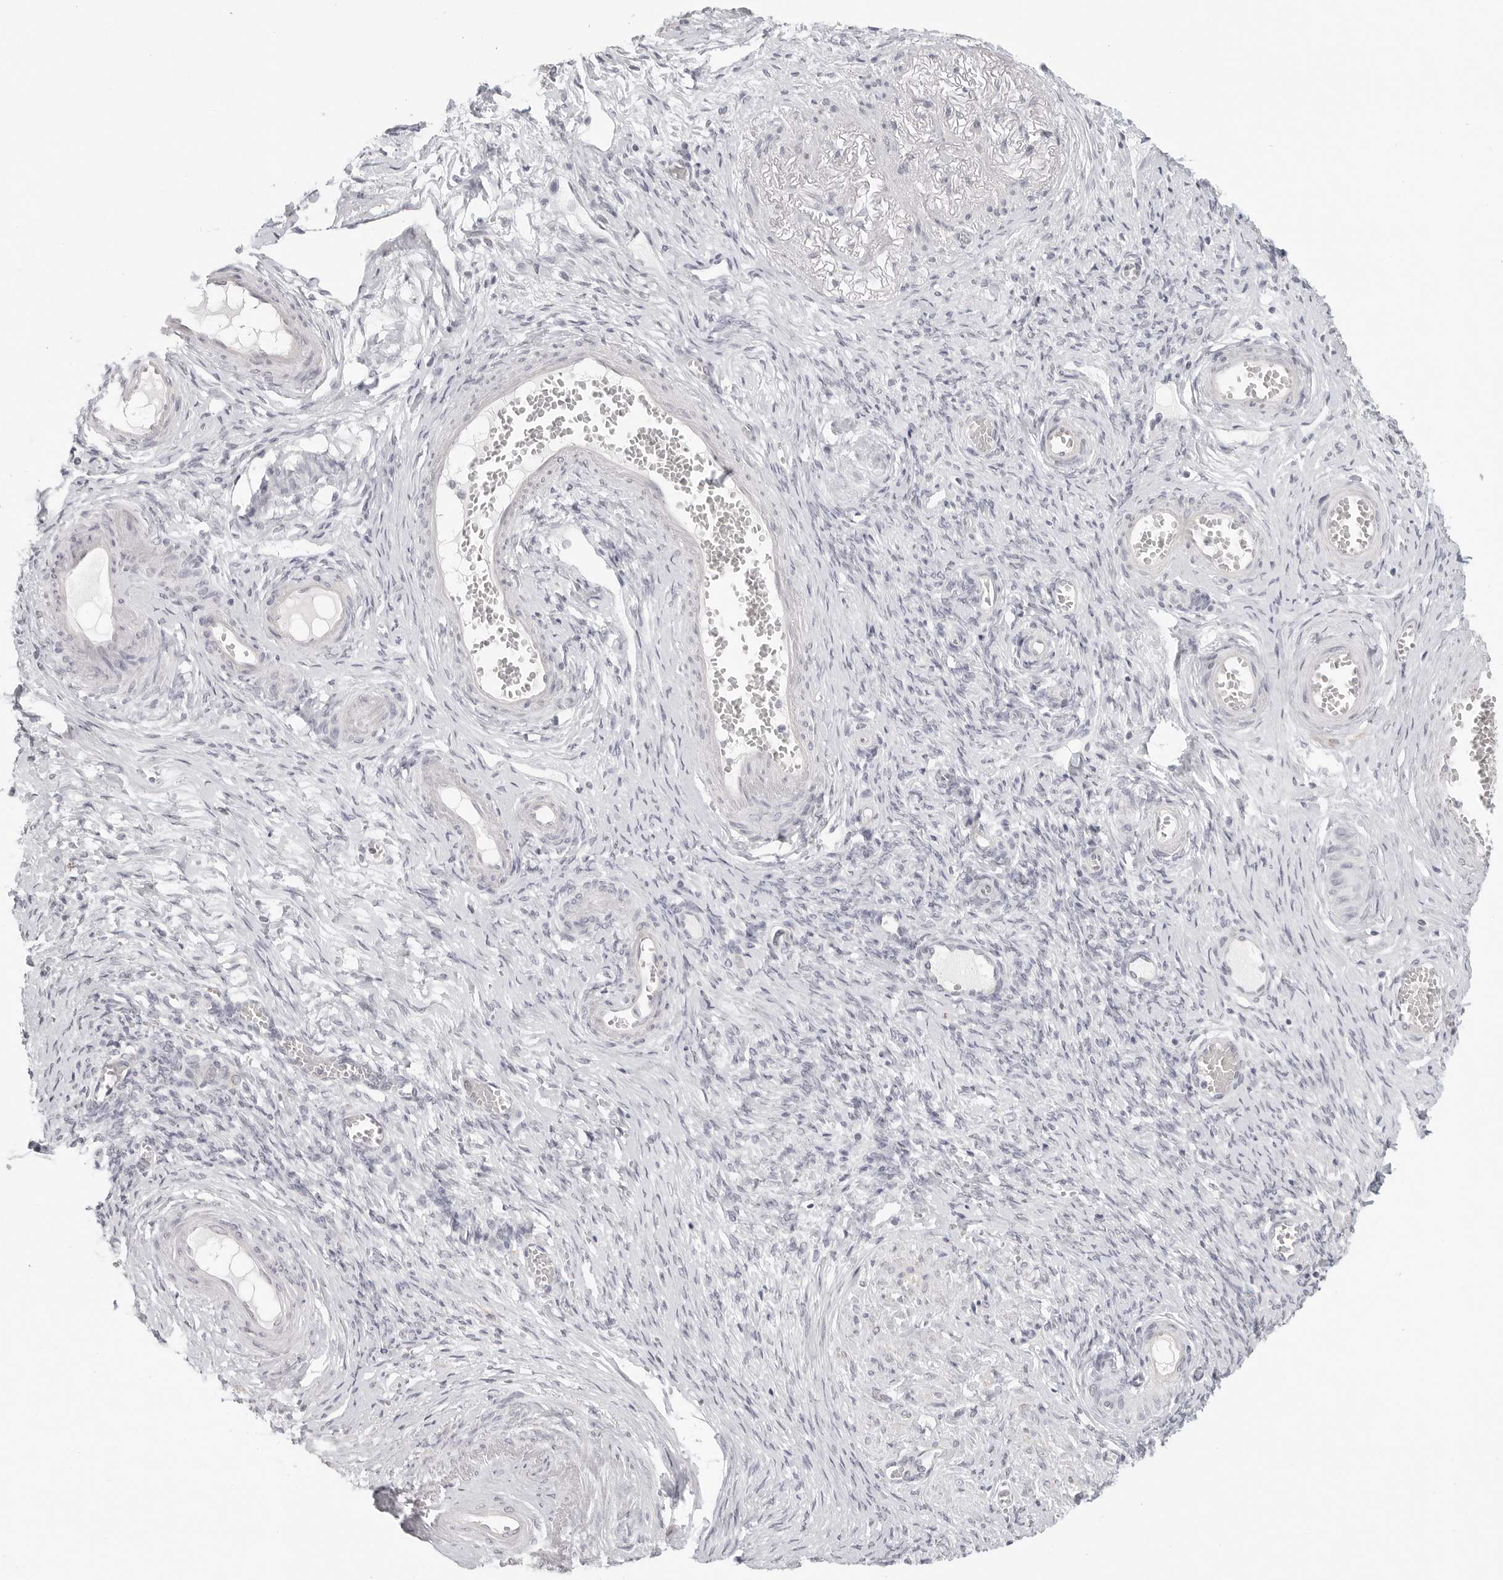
{"staining": {"intensity": "negative", "quantity": "none", "location": "none"}, "tissue": "adipose tissue", "cell_type": "Adipocytes", "image_type": "normal", "snomed": [{"axis": "morphology", "description": "Normal tissue, NOS"}, {"axis": "topography", "description": "Vascular tissue"}, {"axis": "topography", "description": "Fallopian tube"}, {"axis": "topography", "description": "Ovary"}], "caption": "DAB (3,3'-diaminobenzidine) immunohistochemical staining of normal adipose tissue shows no significant positivity in adipocytes. The staining is performed using DAB brown chromogen with nuclei counter-stained in using hematoxylin.", "gene": "KLK11", "patient": {"sex": "female", "age": 67}}